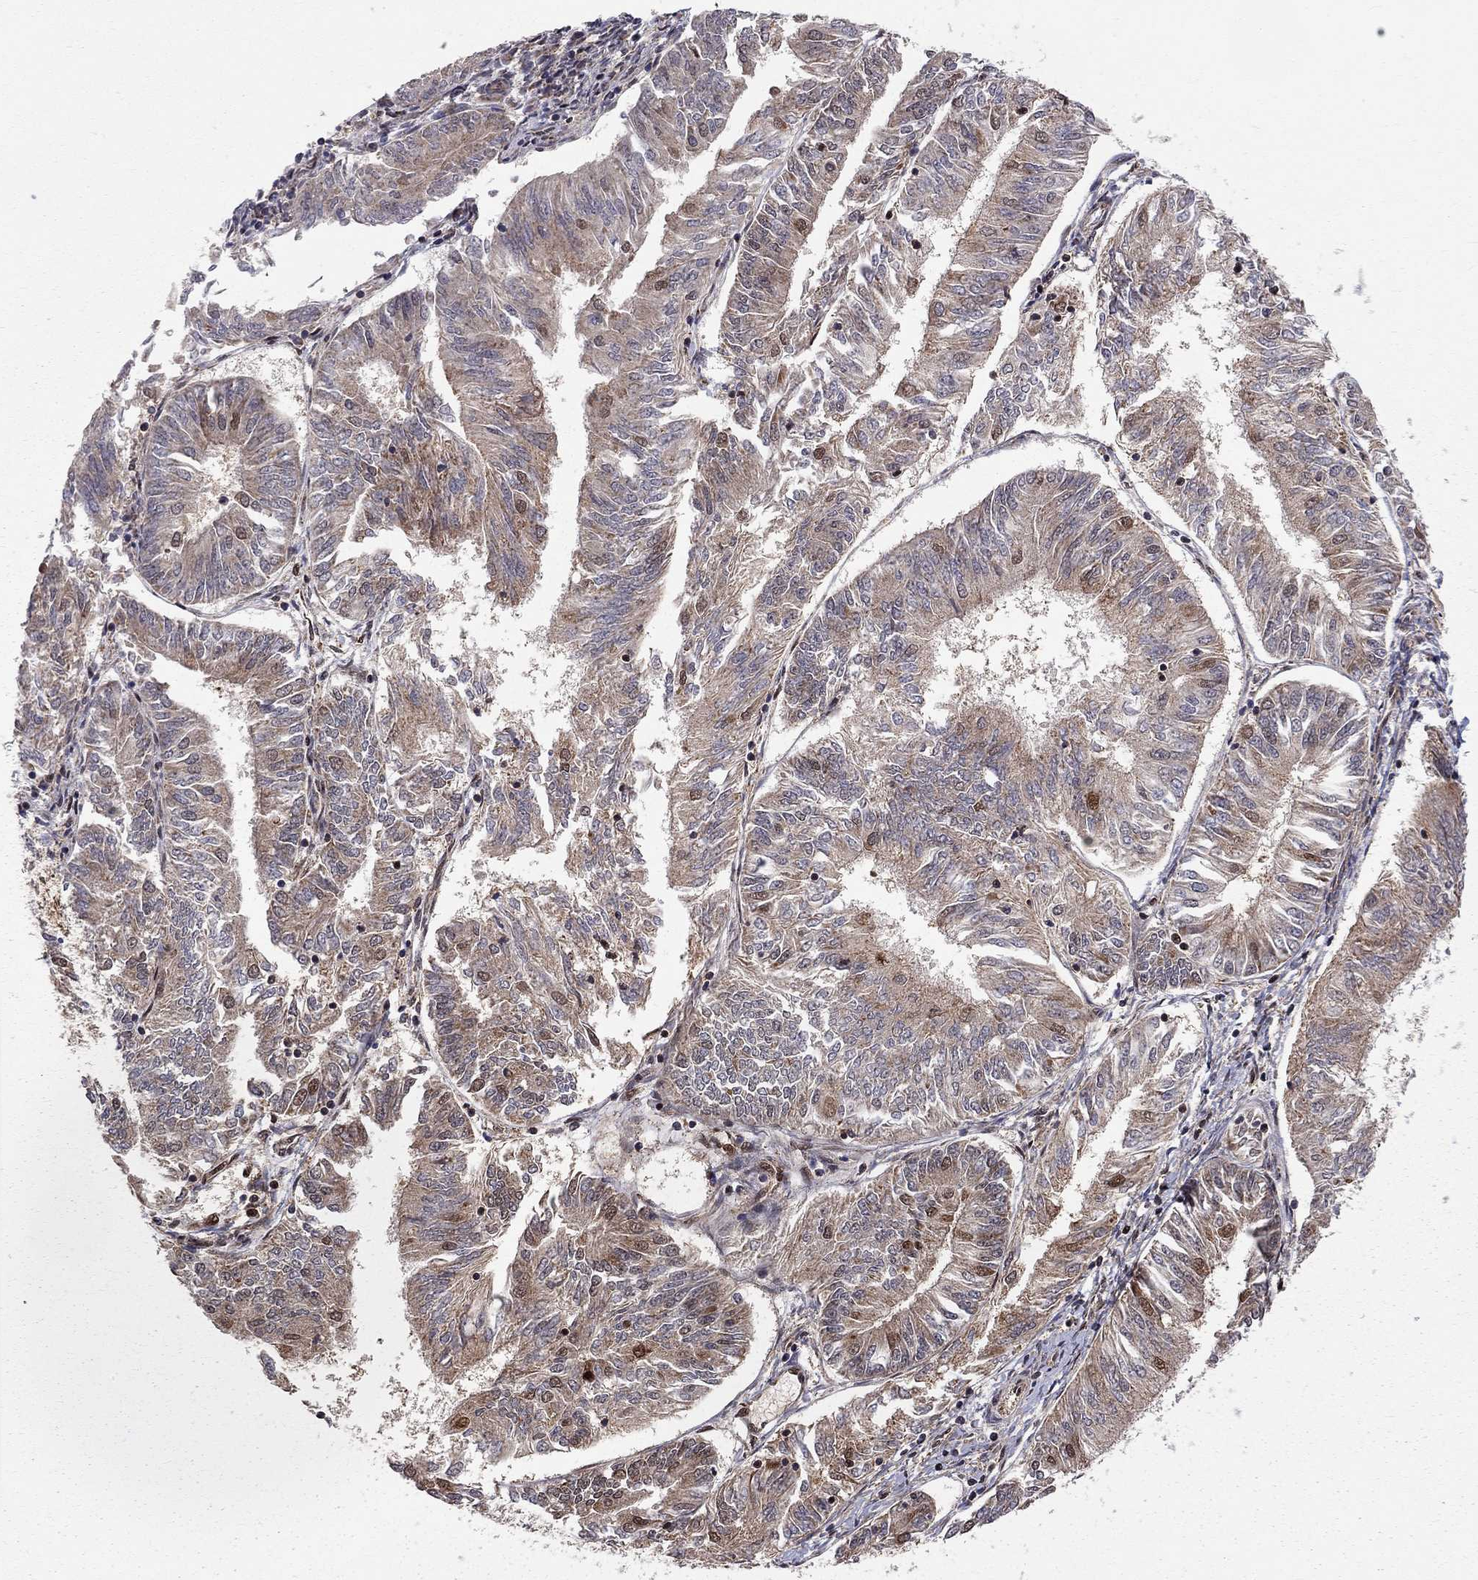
{"staining": {"intensity": "moderate", "quantity": "25%-75%", "location": "cytoplasmic/membranous"}, "tissue": "endometrial cancer", "cell_type": "Tumor cells", "image_type": "cancer", "snomed": [{"axis": "morphology", "description": "Adenocarcinoma, NOS"}, {"axis": "topography", "description": "Endometrium"}], "caption": "Human endometrial cancer (adenocarcinoma) stained with a protein marker shows moderate staining in tumor cells.", "gene": "ELOB", "patient": {"sex": "female", "age": 58}}